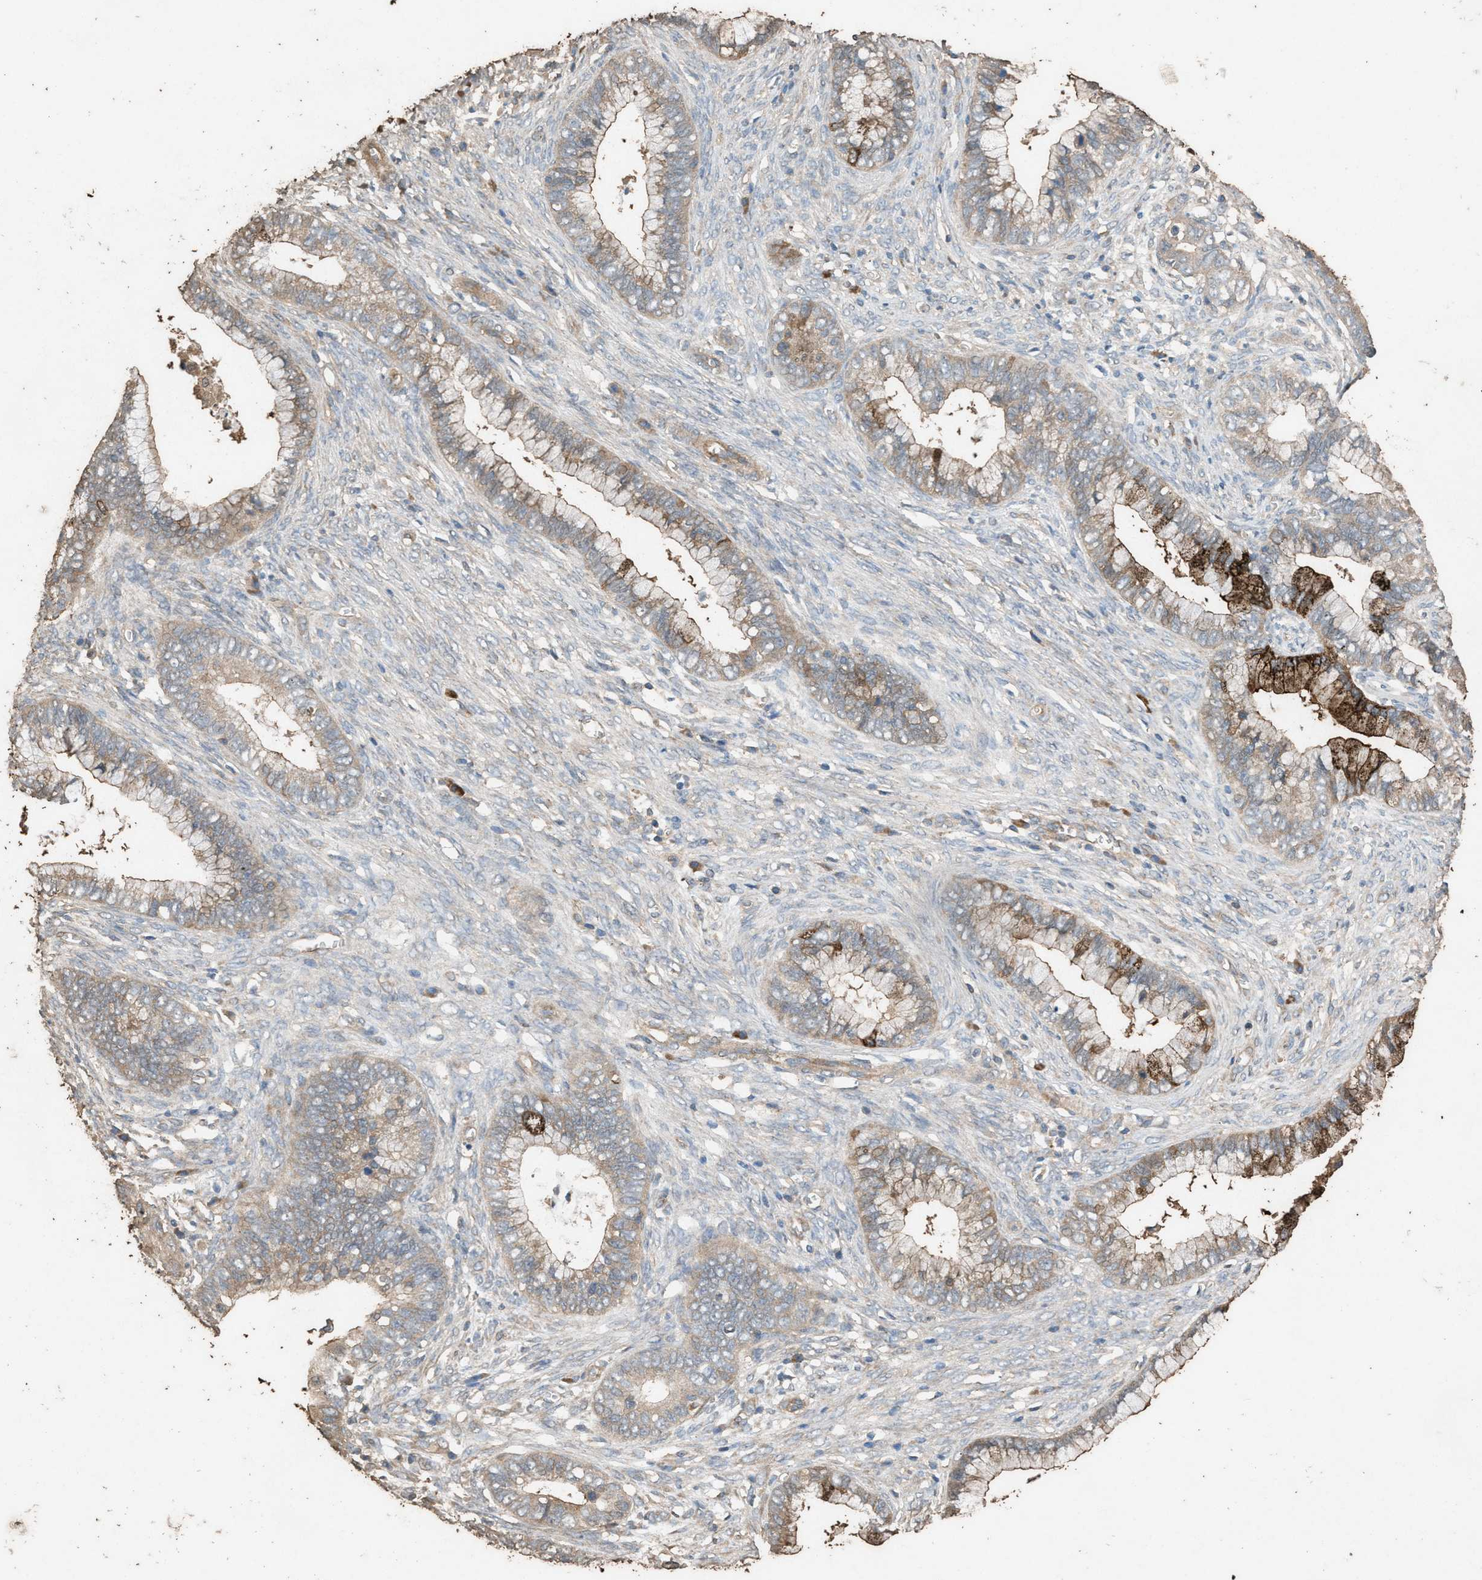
{"staining": {"intensity": "moderate", "quantity": "25%-75%", "location": "cytoplasmic/membranous"}, "tissue": "cervical cancer", "cell_type": "Tumor cells", "image_type": "cancer", "snomed": [{"axis": "morphology", "description": "Adenocarcinoma, NOS"}, {"axis": "topography", "description": "Cervix"}], "caption": "IHC photomicrograph of neoplastic tissue: cervical cancer stained using immunohistochemistry exhibits medium levels of moderate protein expression localized specifically in the cytoplasmic/membranous of tumor cells, appearing as a cytoplasmic/membranous brown color.", "gene": "DCAF7", "patient": {"sex": "female", "age": 44}}